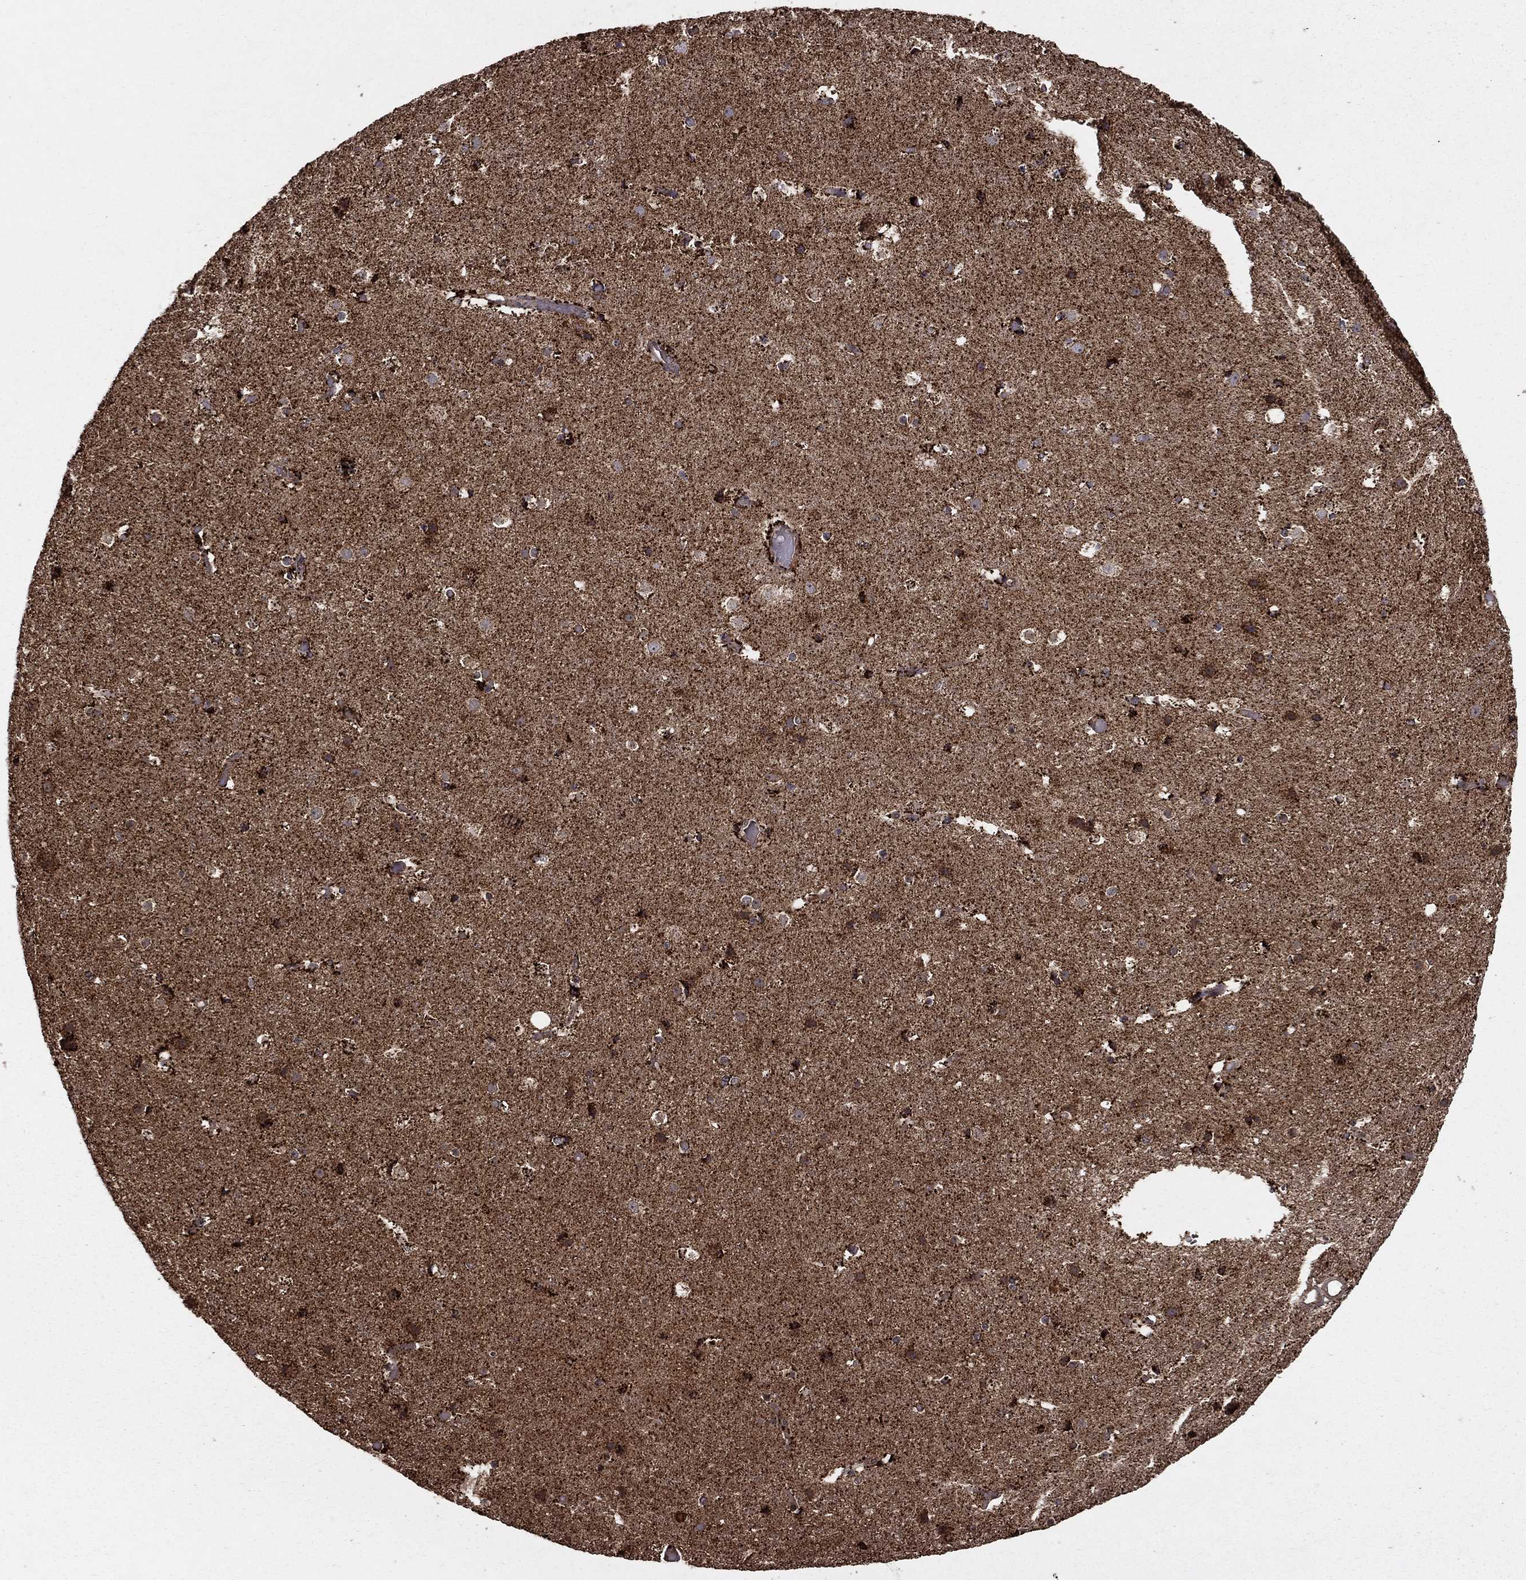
{"staining": {"intensity": "moderate", "quantity": ">75%", "location": "cytoplasmic/membranous"}, "tissue": "cerebral cortex", "cell_type": "Endothelial cells", "image_type": "normal", "snomed": [{"axis": "morphology", "description": "Normal tissue, NOS"}, {"axis": "topography", "description": "Cerebral cortex"}], "caption": "Moderate cytoplasmic/membranous protein positivity is present in approximately >75% of endothelial cells in cerebral cortex. The protein is shown in brown color, while the nuclei are stained blue.", "gene": "GCSH", "patient": {"sex": "female", "age": 52}}